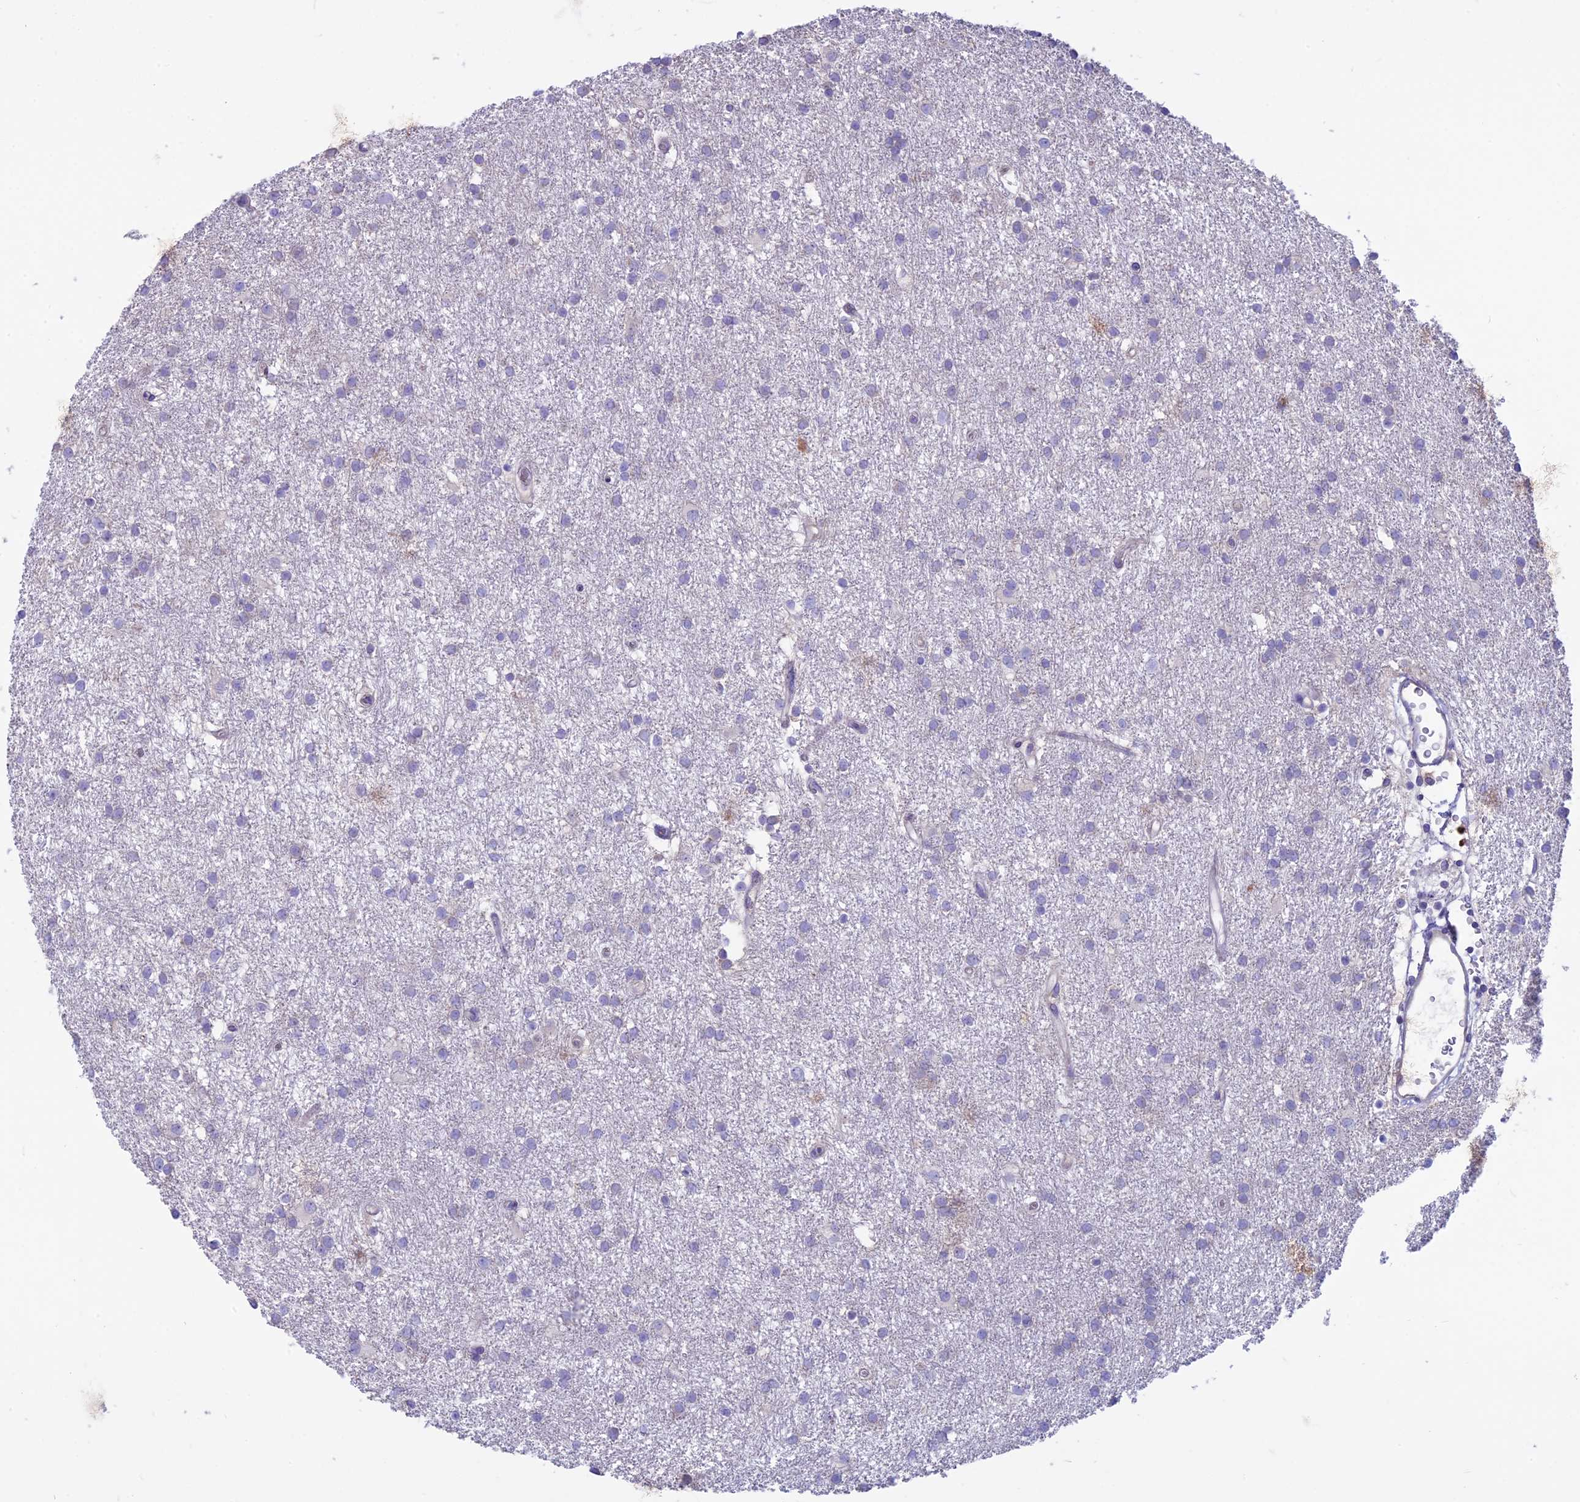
{"staining": {"intensity": "negative", "quantity": "none", "location": "none"}, "tissue": "glioma", "cell_type": "Tumor cells", "image_type": "cancer", "snomed": [{"axis": "morphology", "description": "Glioma, malignant, High grade"}, {"axis": "topography", "description": "Brain"}], "caption": "An image of human glioma is negative for staining in tumor cells.", "gene": "CDAN1", "patient": {"sex": "male", "age": 77}}